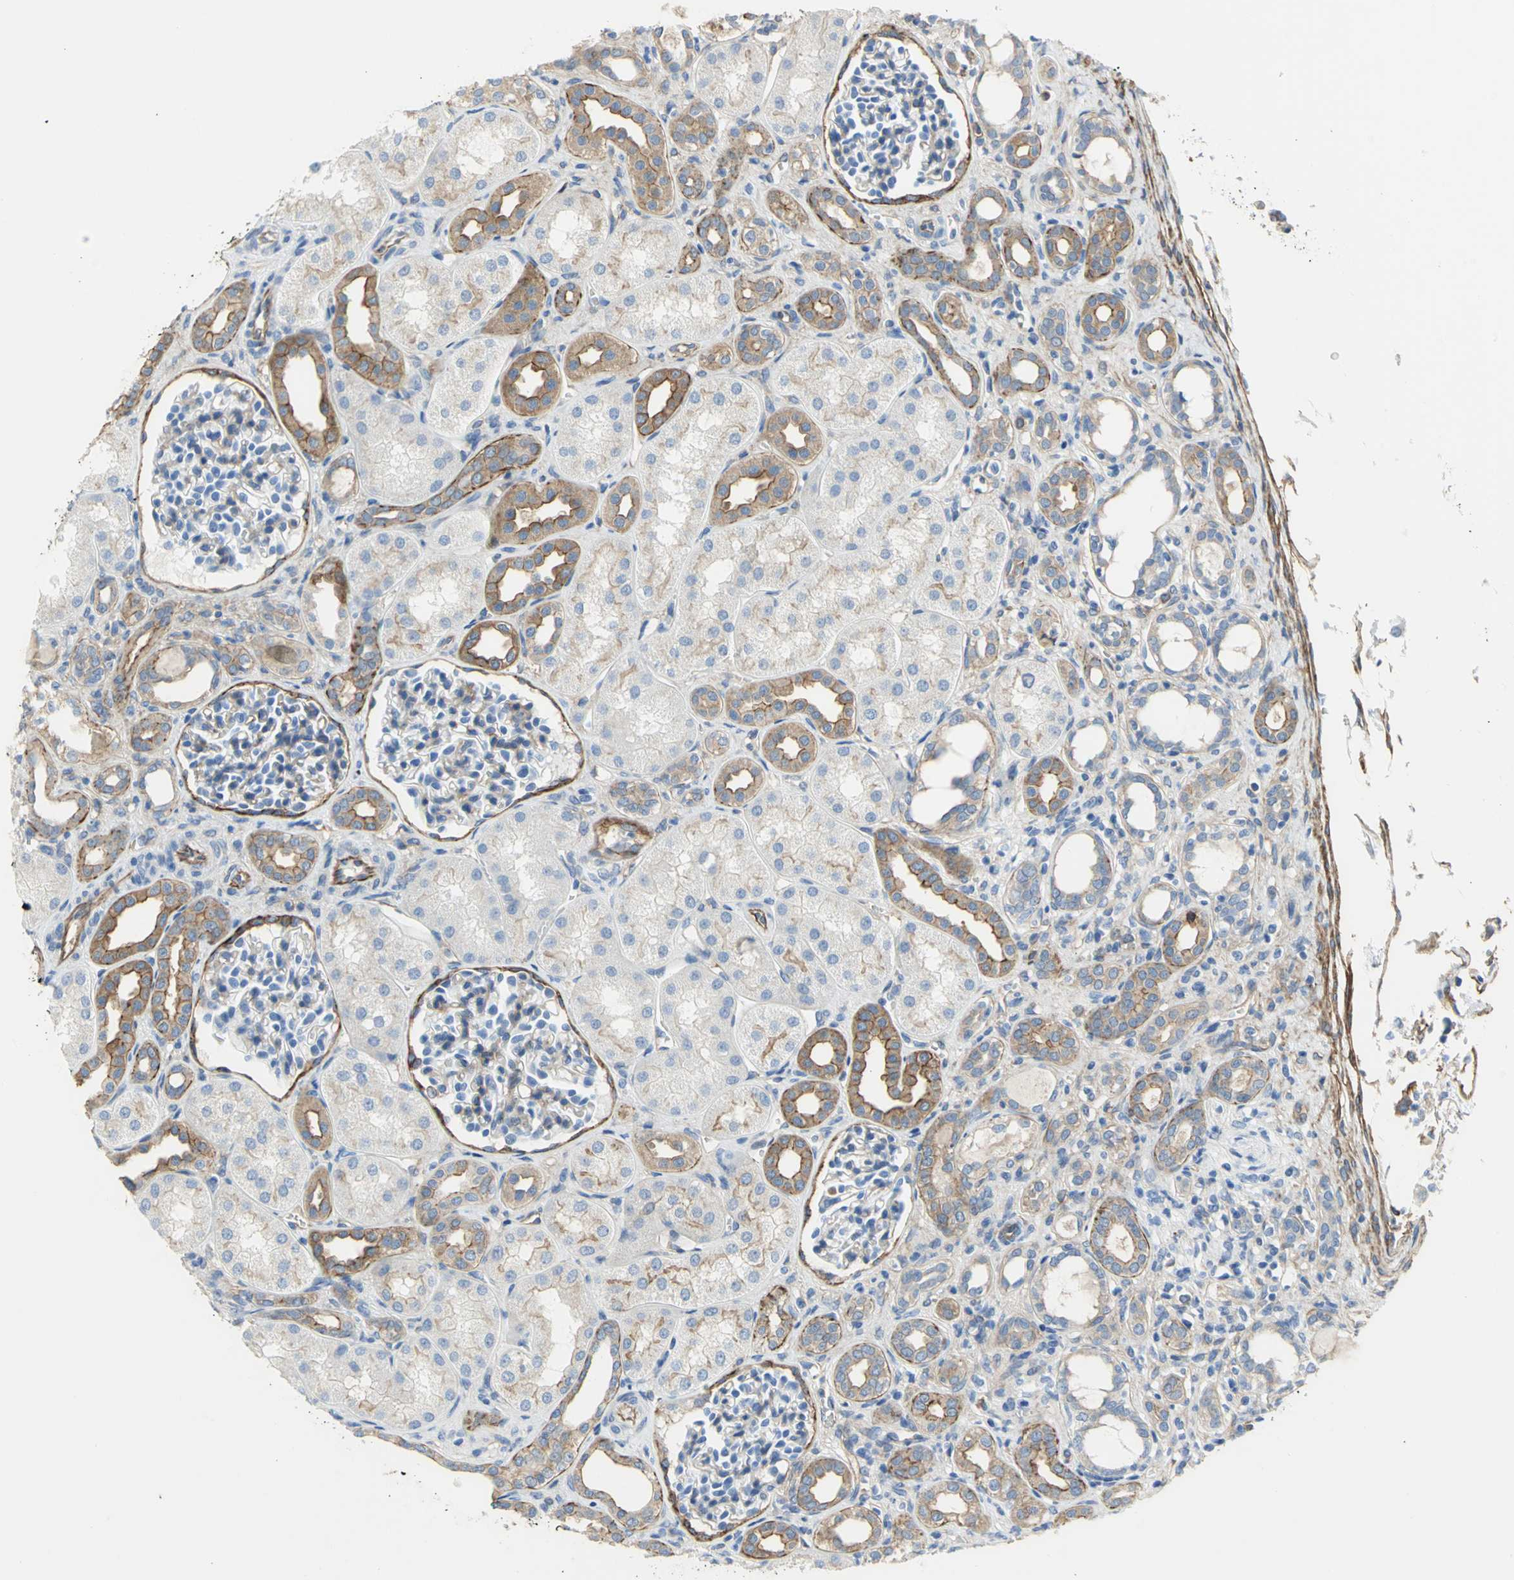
{"staining": {"intensity": "strong", "quantity": ">75%", "location": "cytoplasmic/membranous"}, "tissue": "kidney", "cell_type": "Cells in glomeruli", "image_type": "normal", "snomed": [{"axis": "morphology", "description": "Normal tissue, NOS"}, {"axis": "topography", "description": "Kidney"}], "caption": "Immunohistochemistry (IHC) histopathology image of unremarkable kidney: kidney stained using IHC exhibits high levels of strong protein expression localized specifically in the cytoplasmic/membranous of cells in glomeruli, appearing as a cytoplasmic/membranous brown color.", "gene": "FLNB", "patient": {"sex": "male", "age": 7}}